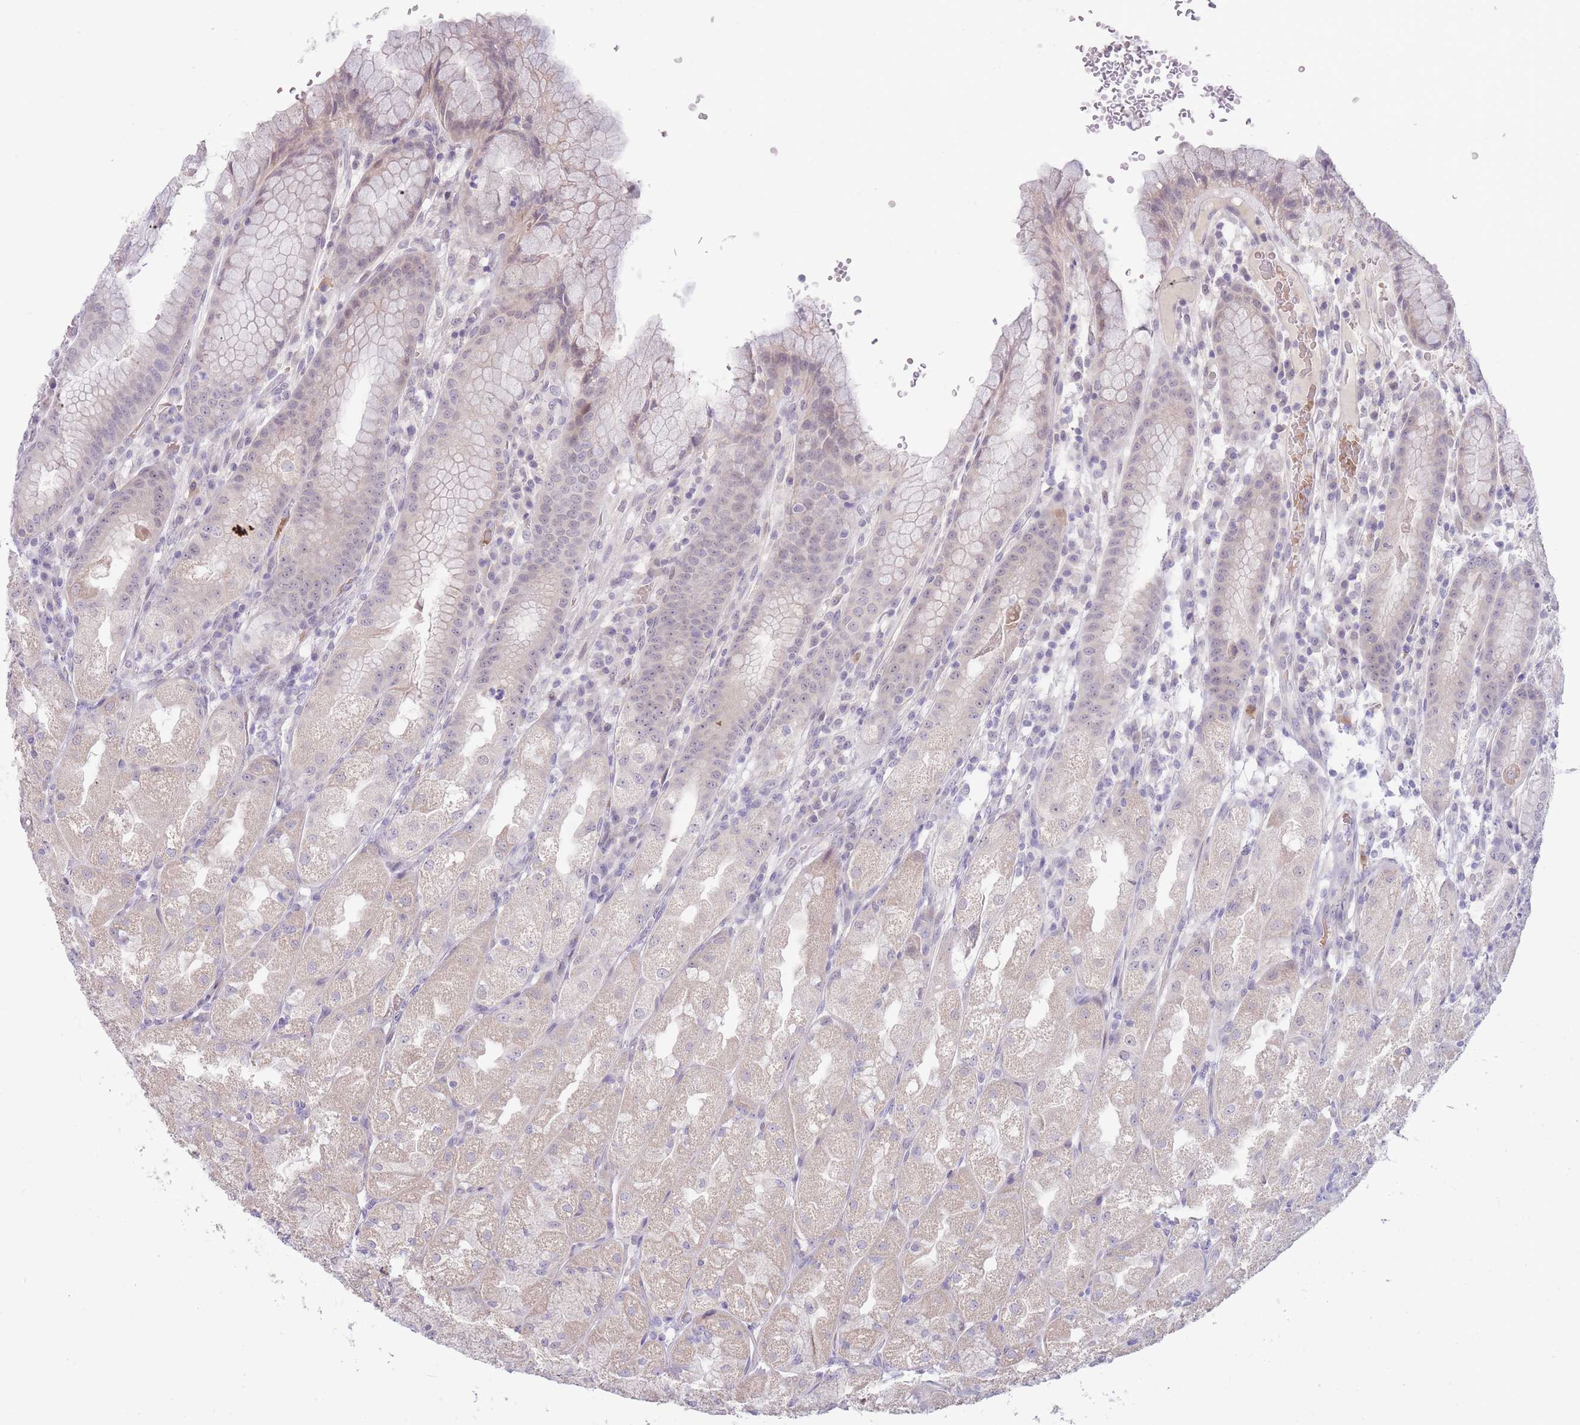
{"staining": {"intensity": "weak", "quantity": "25%-75%", "location": "cytoplasmic/membranous"}, "tissue": "stomach", "cell_type": "Glandular cells", "image_type": "normal", "snomed": [{"axis": "morphology", "description": "Normal tissue, NOS"}, {"axis": "topography", "description": "Stomach, upper"}], "caption": "Weak cytoplasmic/membranous protein positivity is identified in about 25%-75% of glandular cells in stomach. (Brightfield microscopy of DAB IHC at high magnification).", "gene": "FBXO46", "patient": {"sex": "male", "age": 52}}